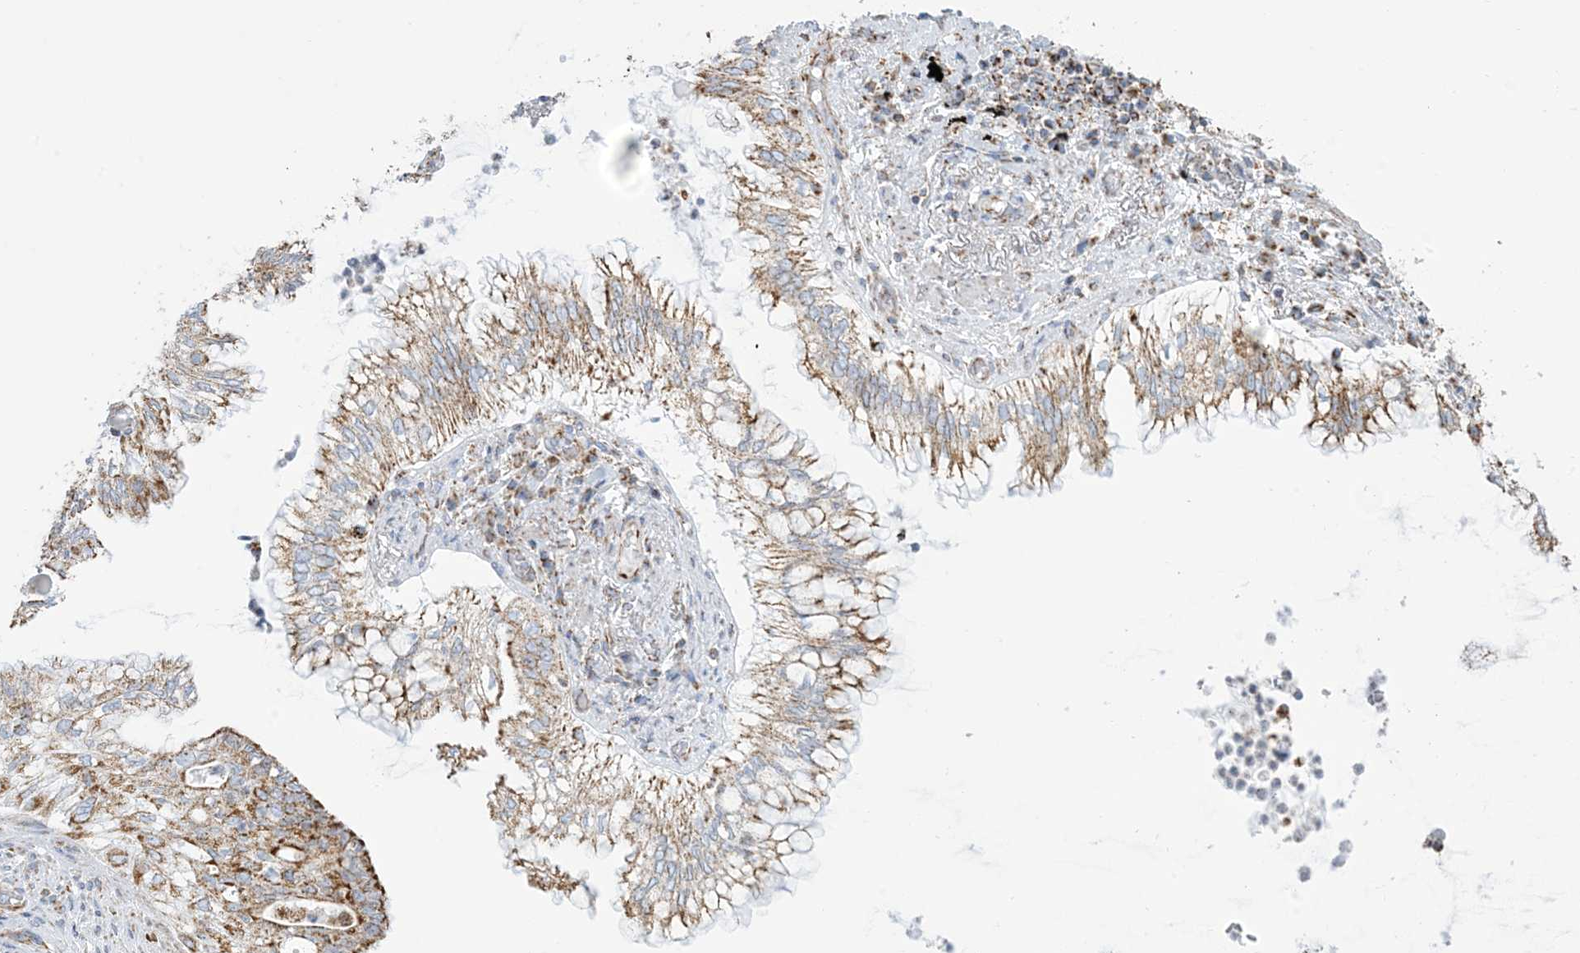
{"staining": {"intensity": "moderate", "quantity": ">75%", "location": "cytoplasmic/membranous"}, "tissue": "lung cancer", "cell_type": "Tumor cells", "image_type": "cancer", "snomed": [{"axis": "morphology", "description": "Adenocarcinoma, NOS"}, {"axis": "topography", "description": "Lung"}], "caption": "Approximately >75% of tumor cells in lung cancer (adenocarcinoma) reveal moderate cytoplasmic/membranous protein expression as visualized by brown immunohistochemical staining.", "gene": "SAMM50", "patient": {"sex": "female", "age": 70}}